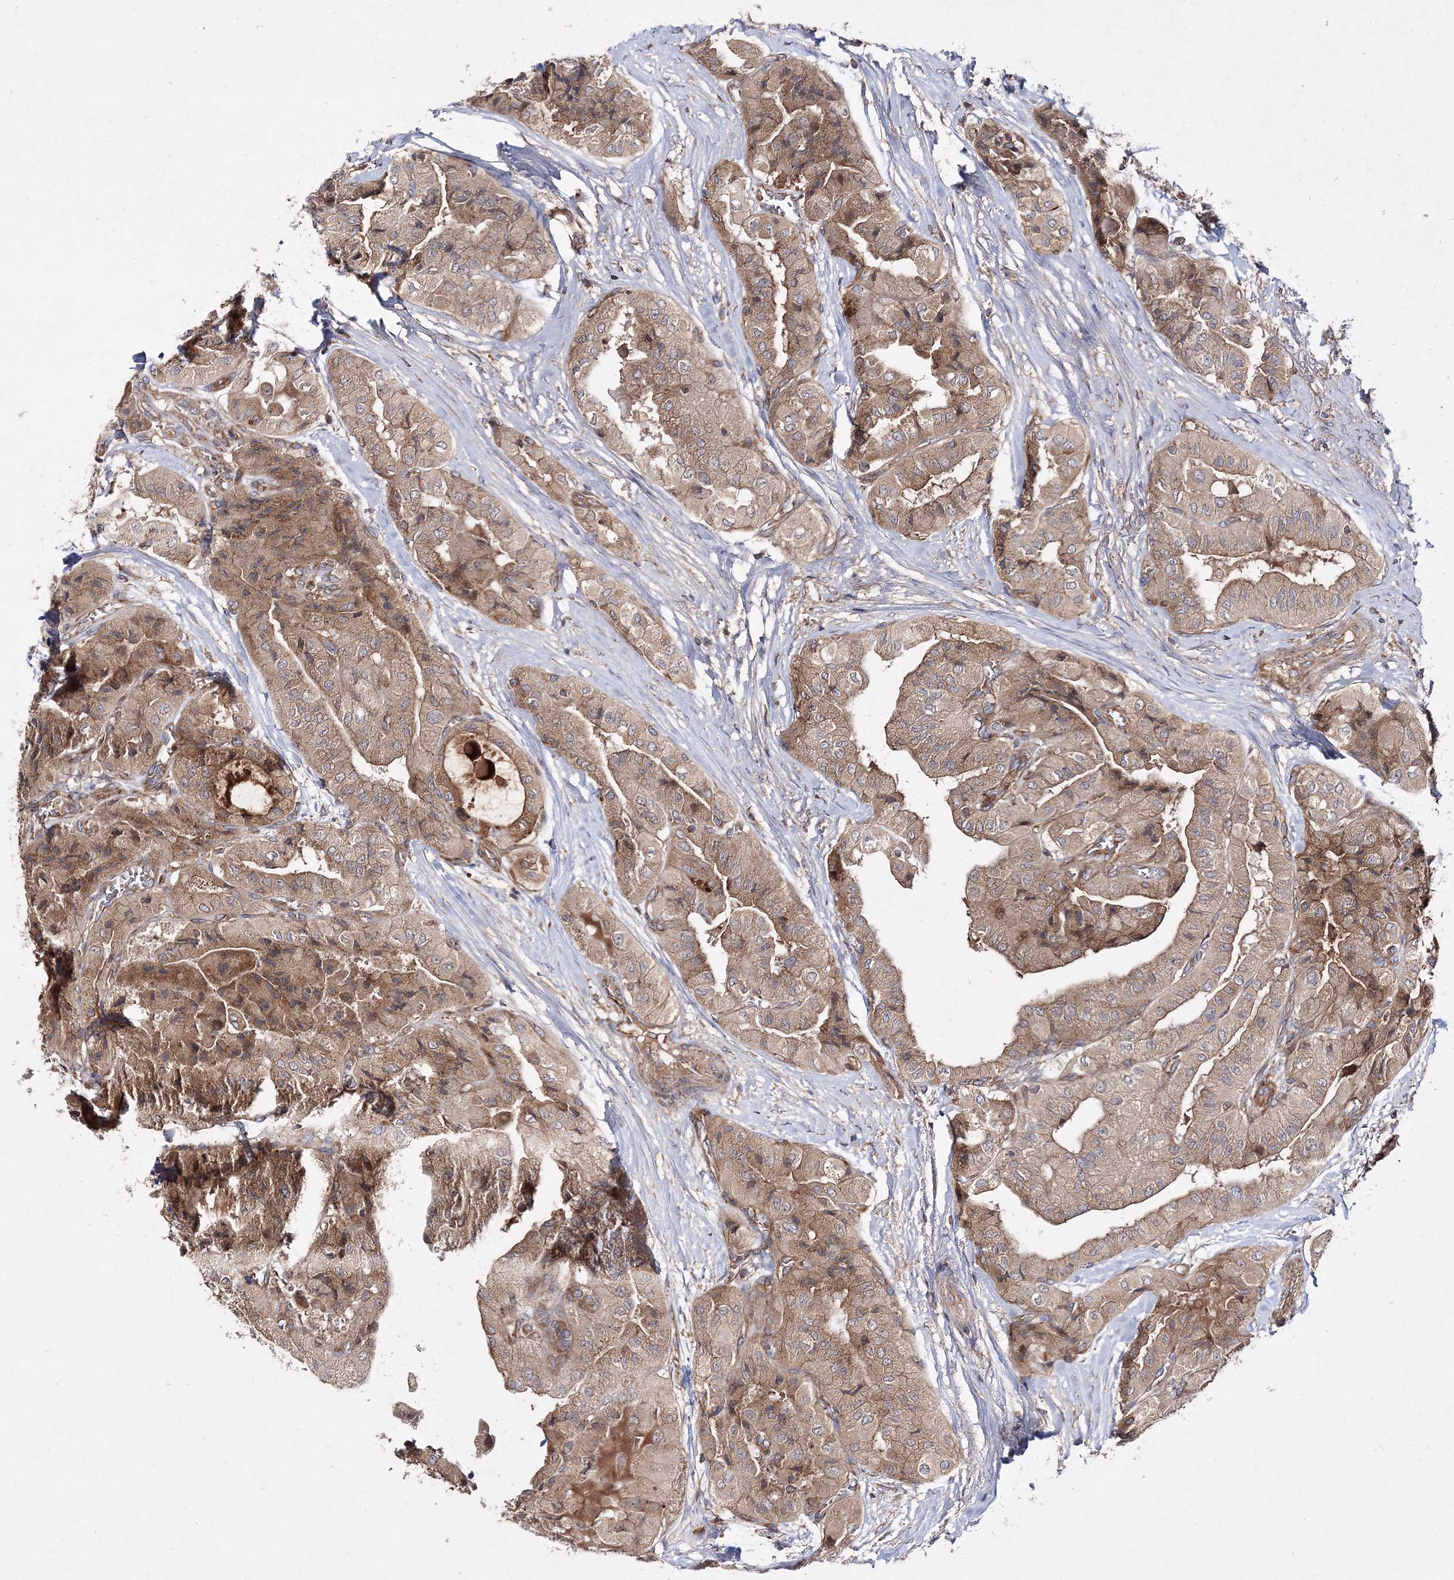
{"staining": {"intensity": "weak", "quantity": ">75%", "location": "cytoplasmic/membranous"}, "tissue": "thyroid cancer", "cell_type": "Tumor cells", "image_type": "cancer", "snomed": [{"axis": "morphology", "description": "Papillary adenocarcinoma, NOS"}, {"axis": "topography", "description": "Thyroid gland"}], "caption": "A photomicrograph showing weak cytoplasmic/membranous positivity in about >75% of tumor cells in thyroid papillary adenocarcinoma, as visualized by brown immunohistochemical staining.", "gene": "DNAJC13", "patient": {"sex": "female", "age": 59}}